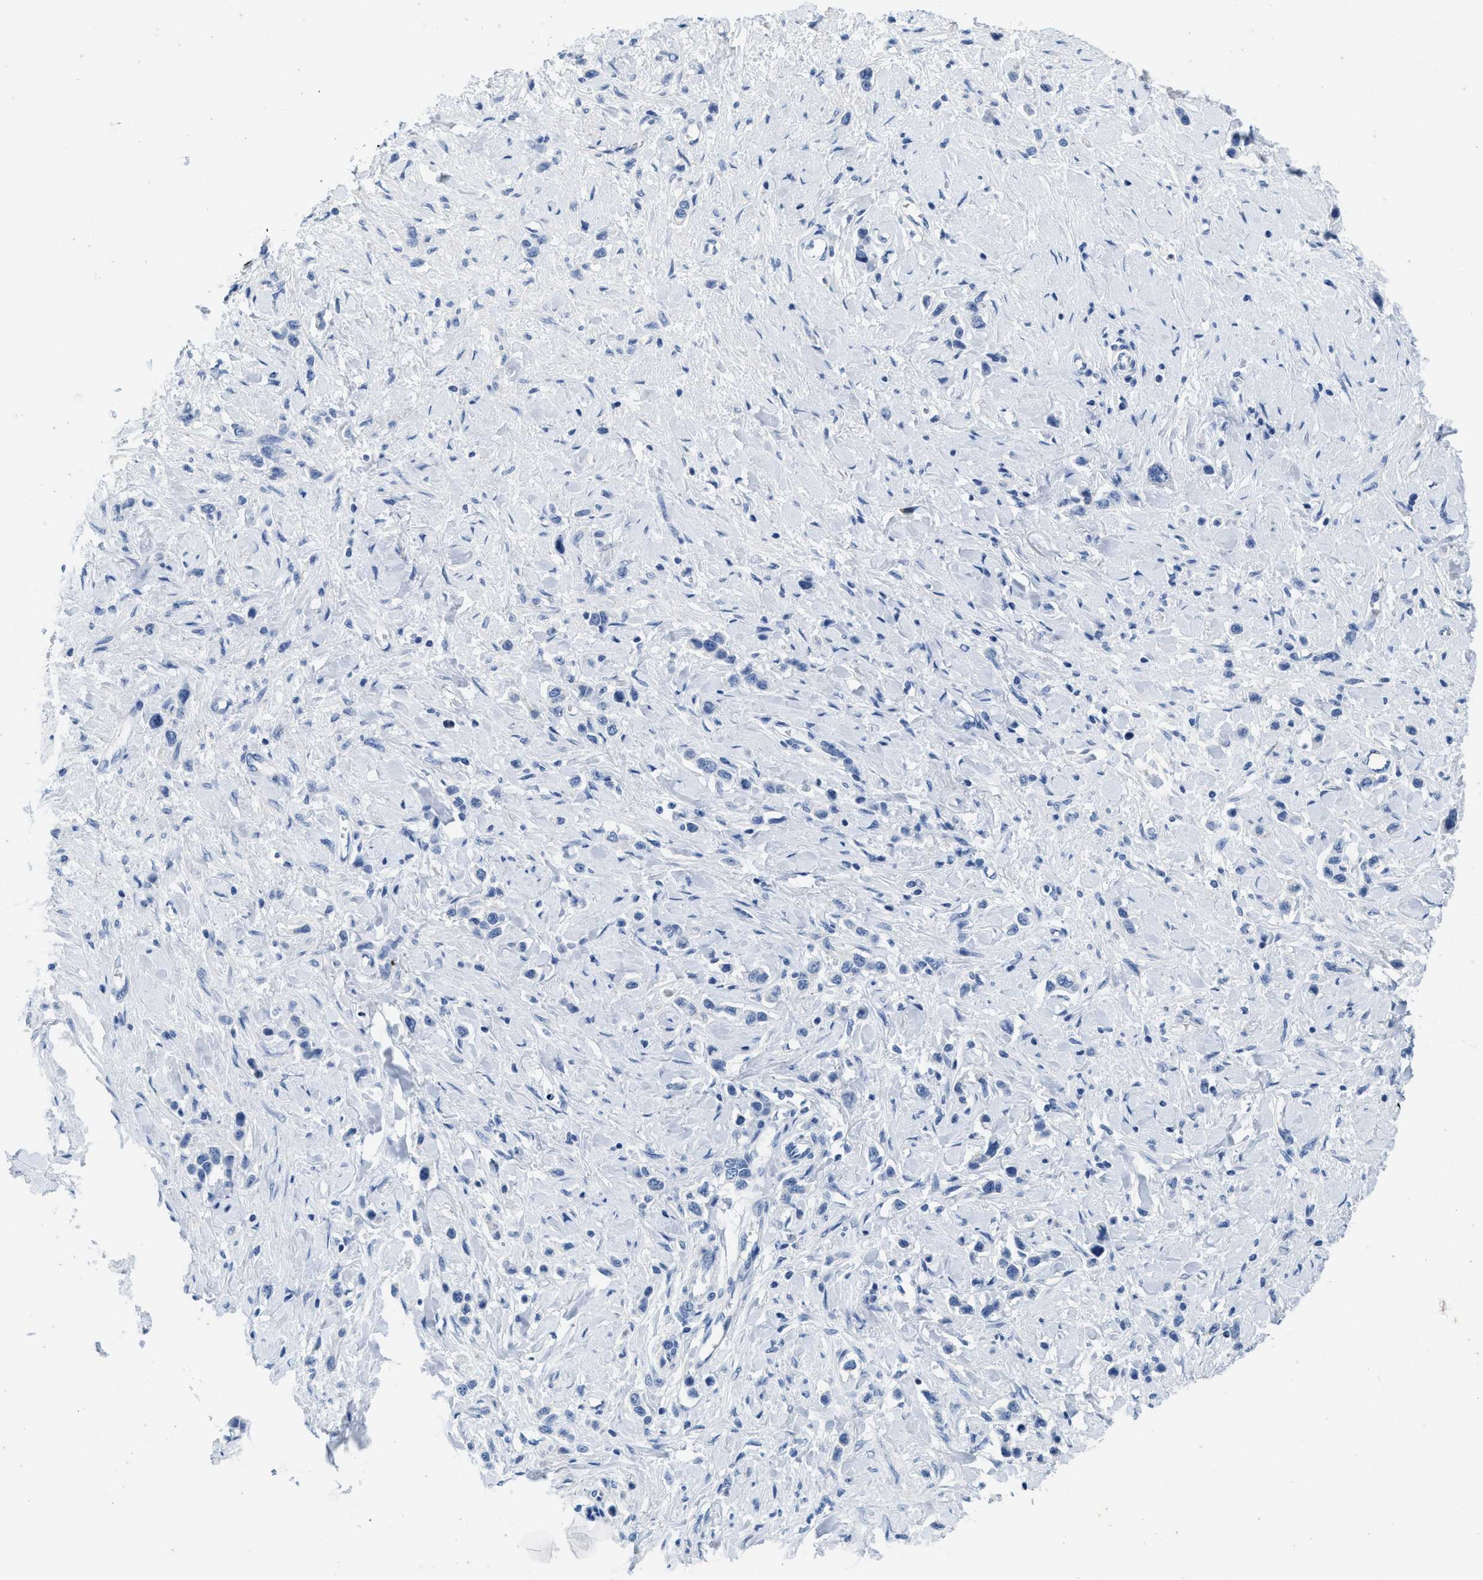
{"staining": {"intensity": "negative", "quantity": "none", "location": "none"}, "tissue": "stomach cancer", "cell_type": "Tumor cells", "image_type": "cancer", "snomed": [{"axis": "morphology", "description": "Adenocarcinoma, NOS"}, {"axis": "topography", "description": "Stomach"}], "caption": "High power microscopy image of an IHC image of stomach cancer, revealing no significant staining in tumor cells. (DAB immunohistochemistry (IHC), high magnification).", "gene": "ABCB11", "patient": {"sex": "female", "age": 65}}